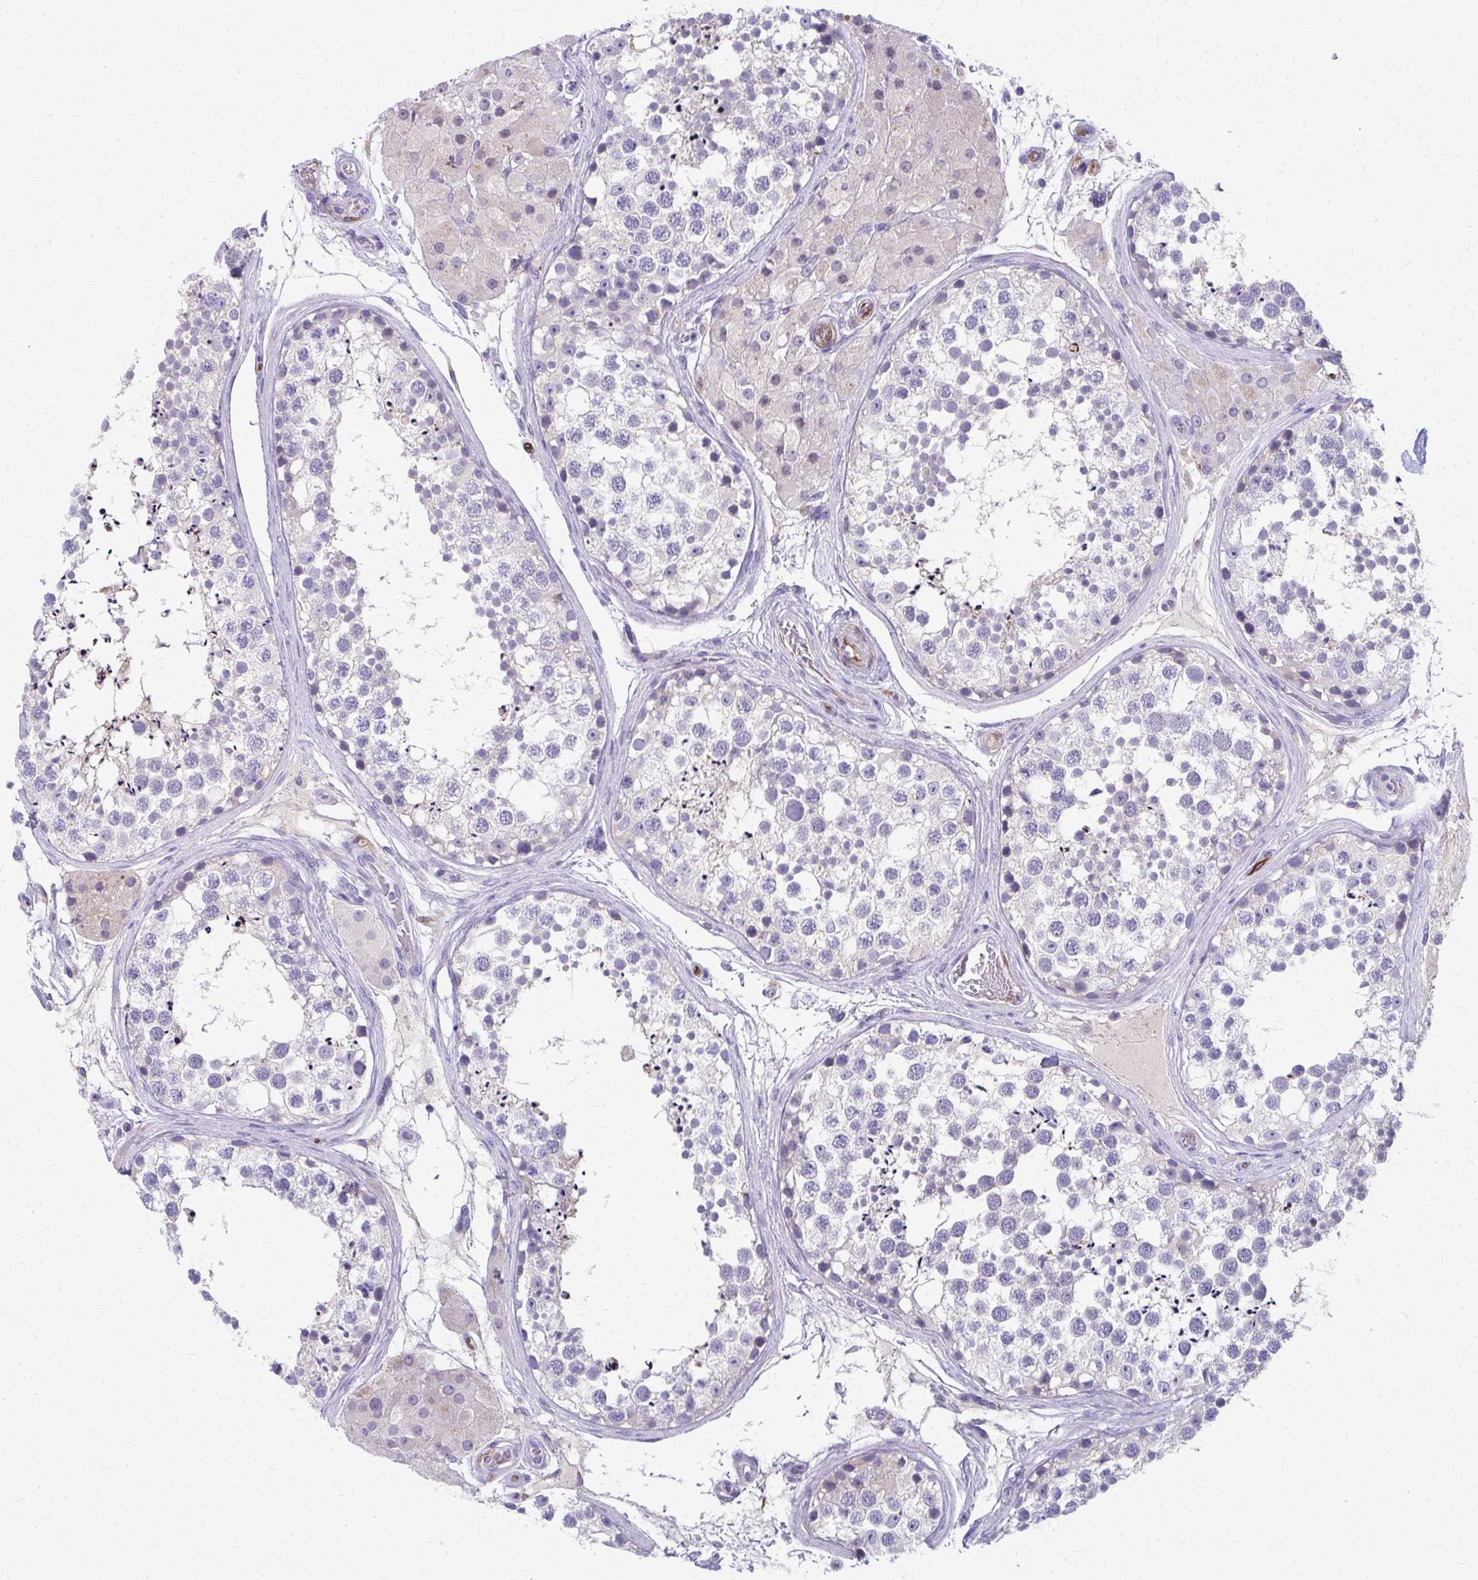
{"staining": {"intensity": "negative", "quantity": "none", "location": "none"}, "tissue": "testis", "cell_type": "Cells in seminiferous ducts", "image_type": "normal", "snomed": [{"axis": "morphology", "description": "Normal tissue, NOS"}, {"axis": "morphology", "description": "Seminoma, NOS"}, {"axis": "topography", "description": "Testis"}], "caption": "A micrograph of human testis is negative for staining in cells in seminiferous ducts. (DAB (3,3'-diaminobenzidine) immunohistochemistry, high magnification).", "gene": "ADIPOQ", "patient": {"sex": "male", "age": 65}}